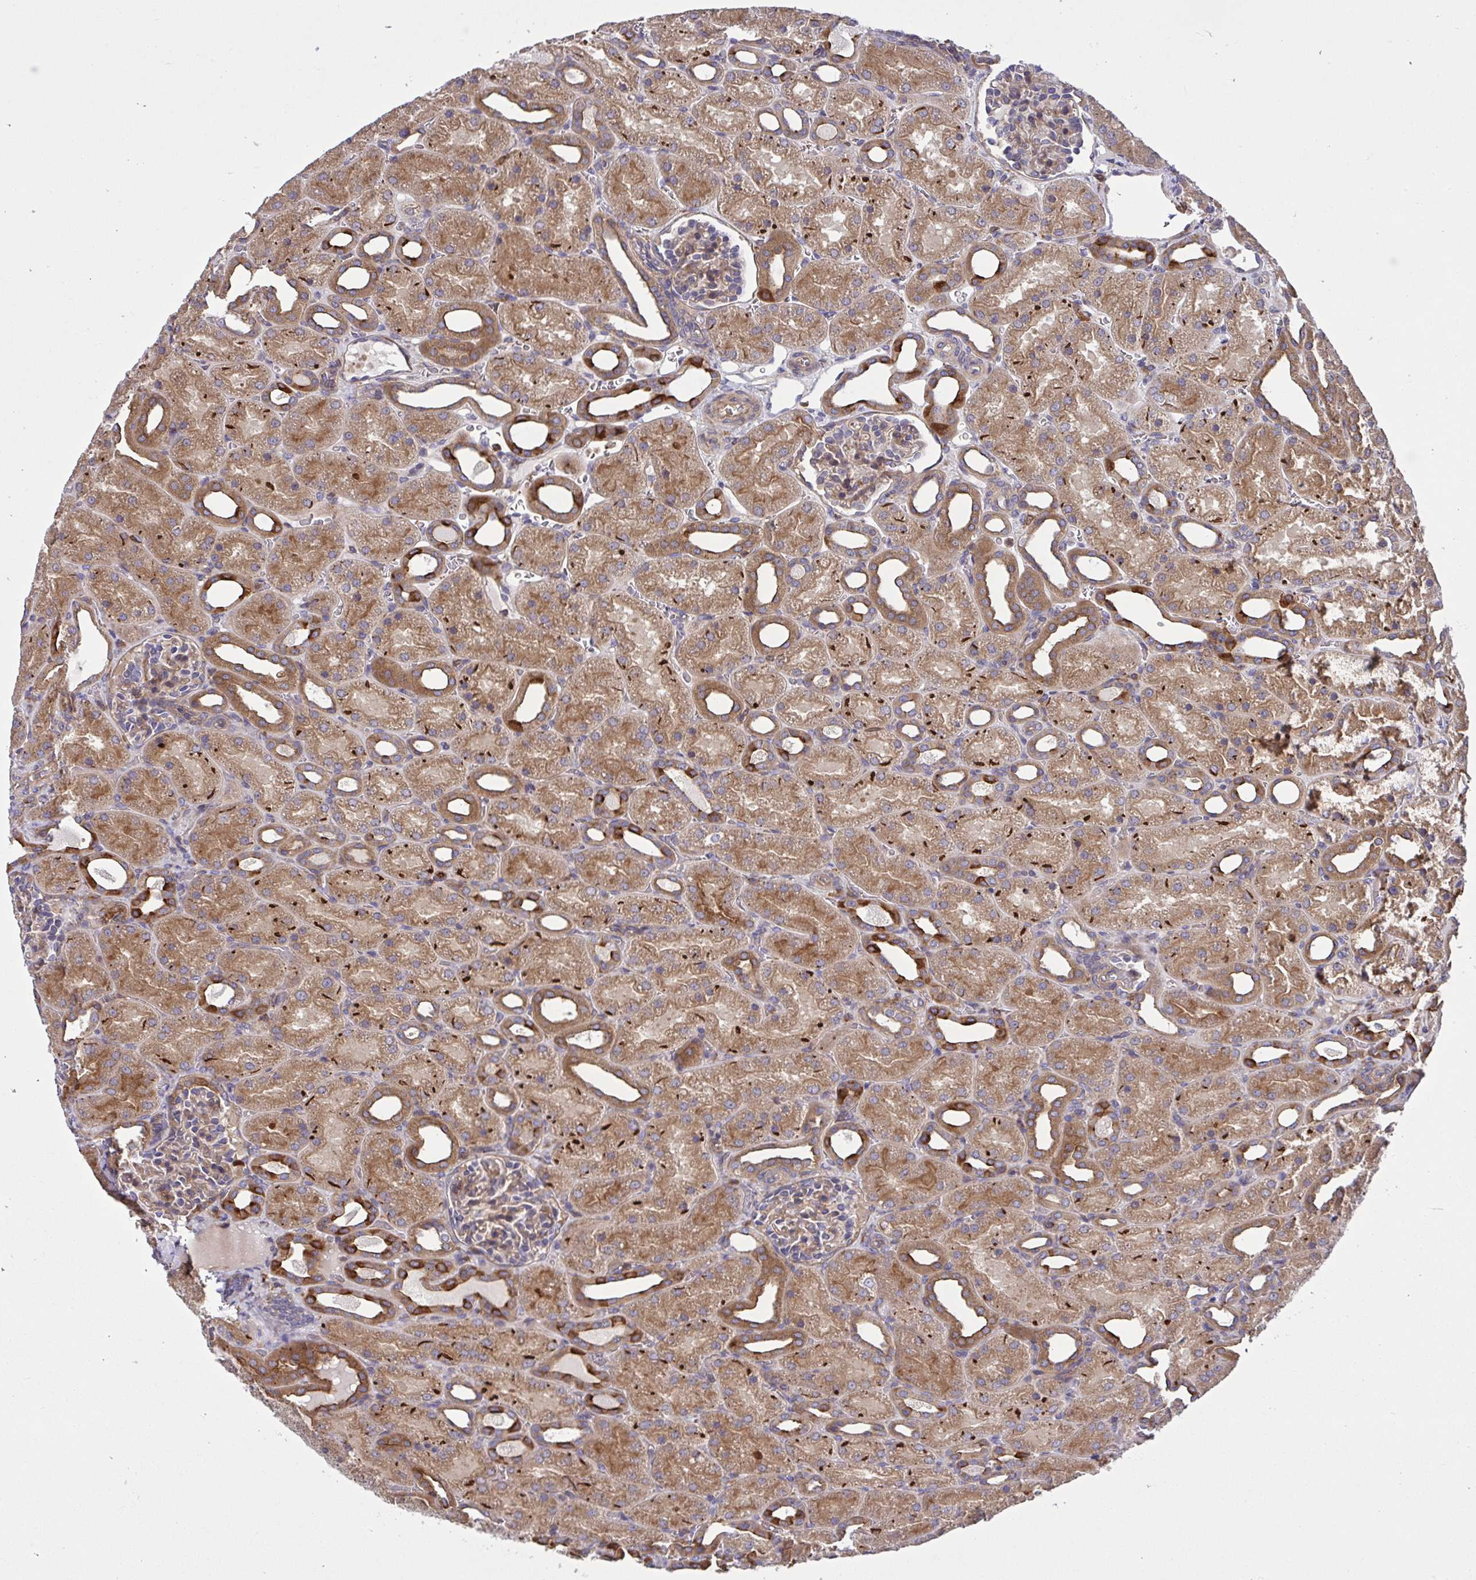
{"staining": {"intensity": "weak", "quantity": ">75%", "location": "cytoplasmic/membranous"}, "tissue": "kidney", "cell_type": "Cells in glomeruli", "image_type": "normal", "snomed": [{"axis": "morphology", "description": "Normal tissue, NOS"}, {"axis": "topography", "description": "Kidney"}], "caption": "IHC histopathology image of benign human kidney stained for a protein (brown), which shows low levels of weak cytoplasmic/membranous staining in about >75% of cells in glomeruli.", "gene": "GRB14", "patient": {"sex": "male", "age": 2}}